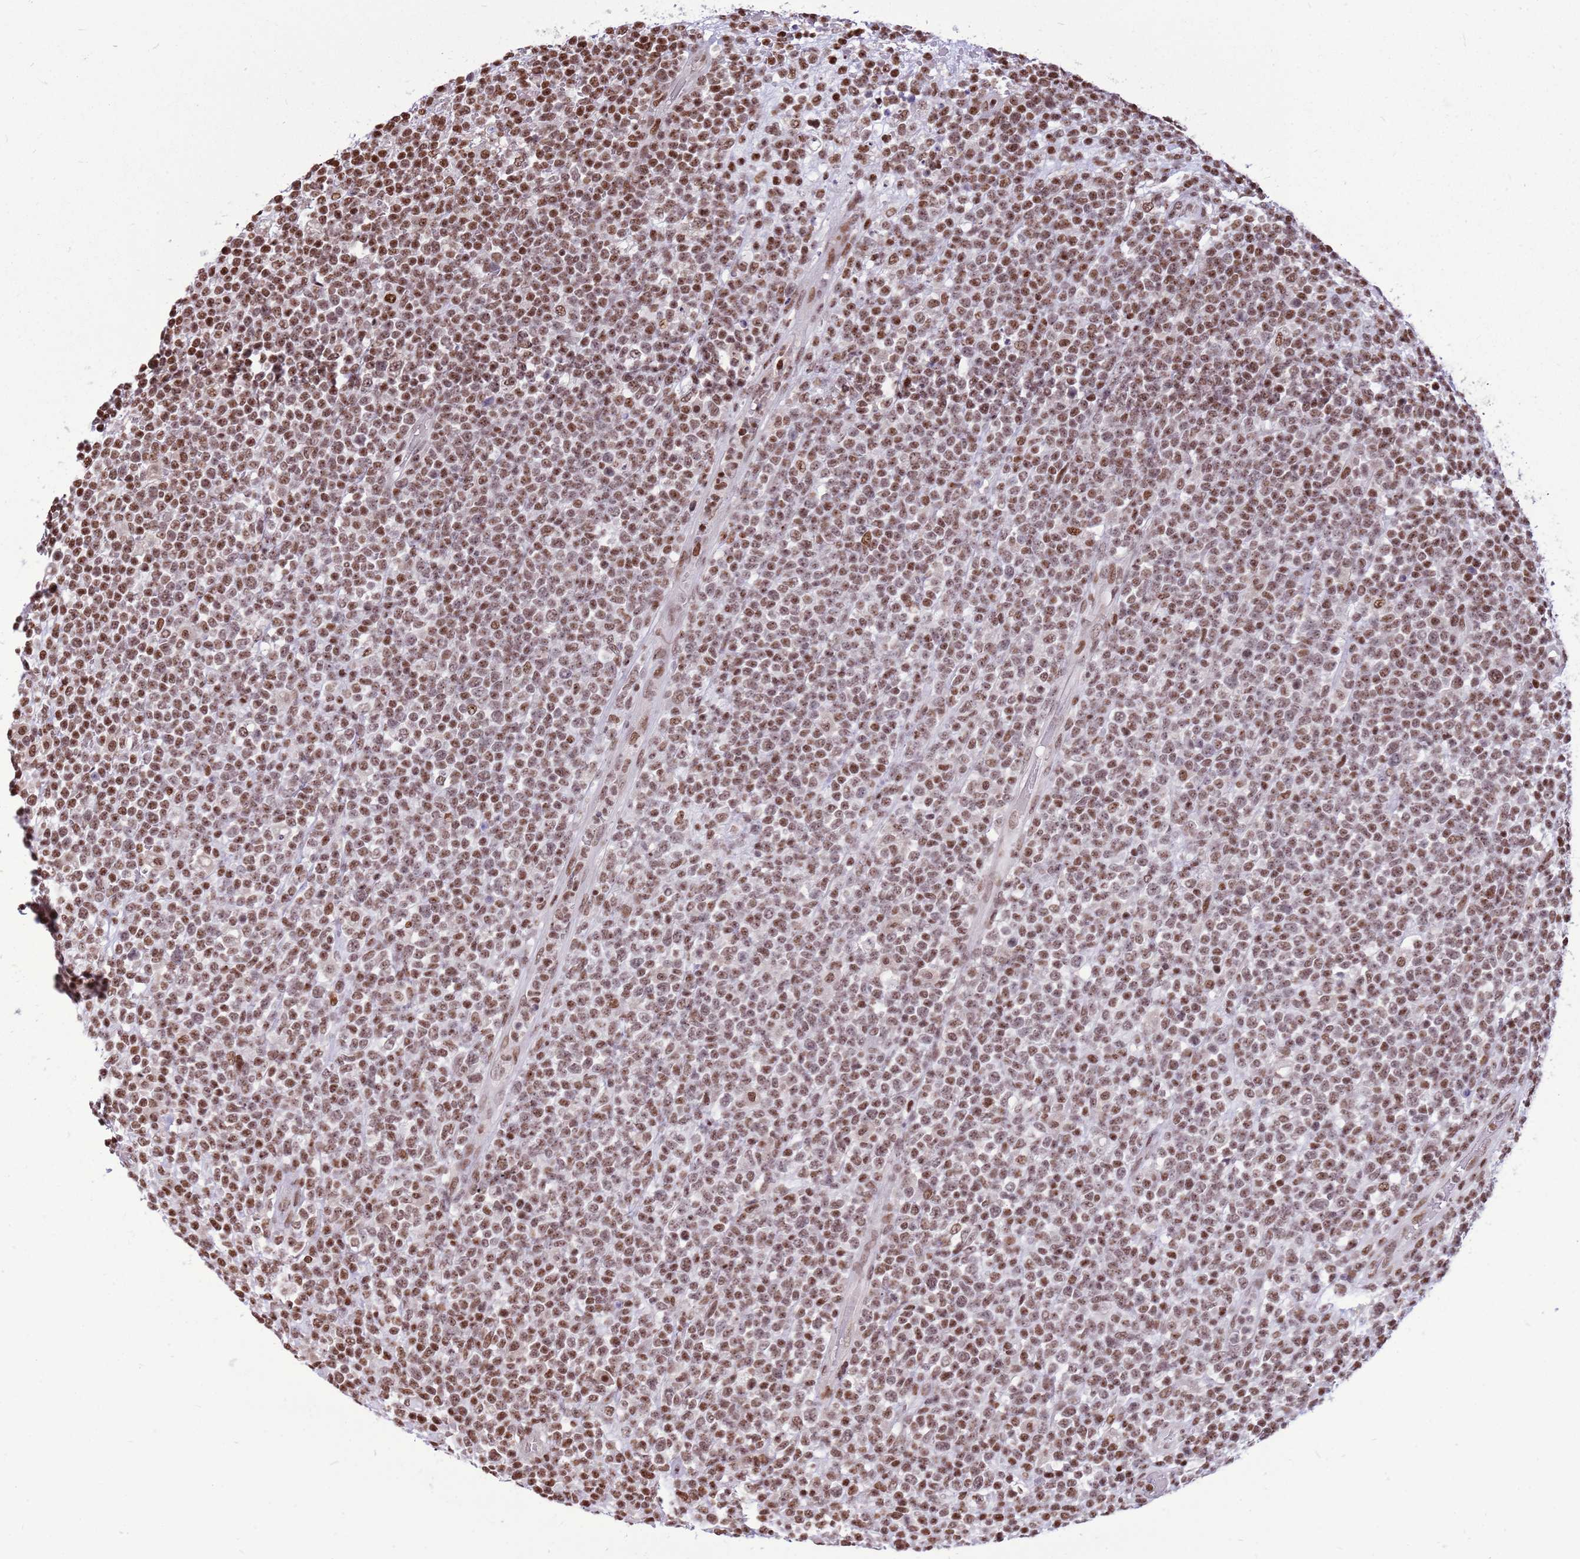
{"staining": {"intensity": "moderate", "quantity": ">75%", "location": "nuclear"}, "tissue": "lymphoma", "cell_type": "Tumor cells", "image_type": "cancer", "snomed": [{"axis": "morphology", "description": "Malignant lymphoma, non-Hodgkin's type, High grade"}, {"axis": "topography", "description": "Colon"}], "caption": "Immunohistochemical staining of human lymphoma reveals medium levels of moderate nuclear protein positivity in about >75% of tumor cells.", "gene": "WASHC4", "patient": {"sex": "female", "age": 53}}